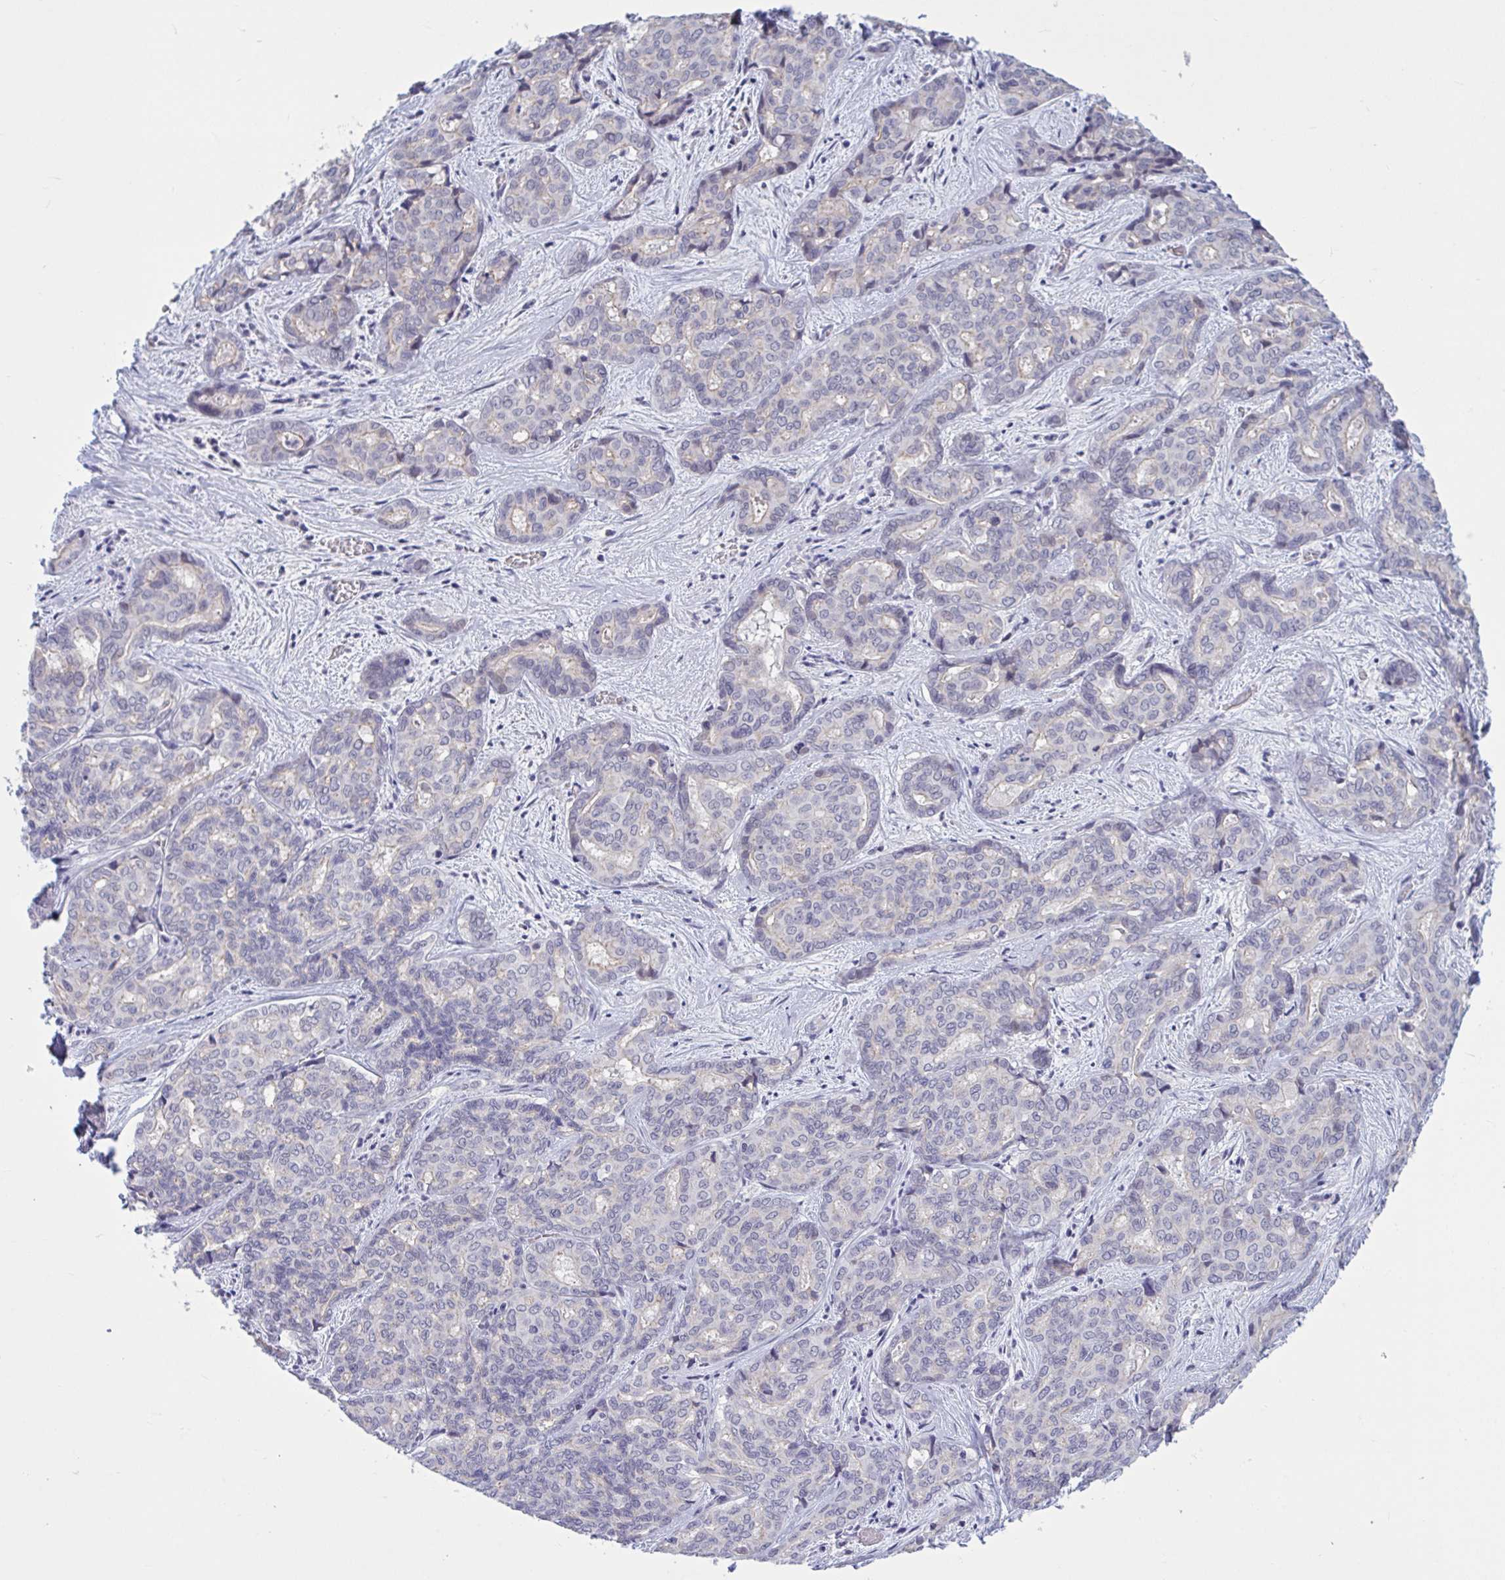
{"staining": {"intensity": "negative", "quantity": "none", "location": "none"}, "tissue": "liver cancer", "cell_type": "Tumor cells", "image_type": "cancer", "snomed": [{"axis": "morphology", "description": "Cholangiocarcinoma"}, {"axis": "topography", "description": "Liver"}], "caption": "A high-resolution photomicrograph shows IHC staining of liver cholangiocarcinoma, which displays no significant expression in tumor cells. (DAB (3,3'-diaminobenzidine) IHC, high magnification).", "gene": "CNGB3", "patient": {"sex": "female", "age": 64}}